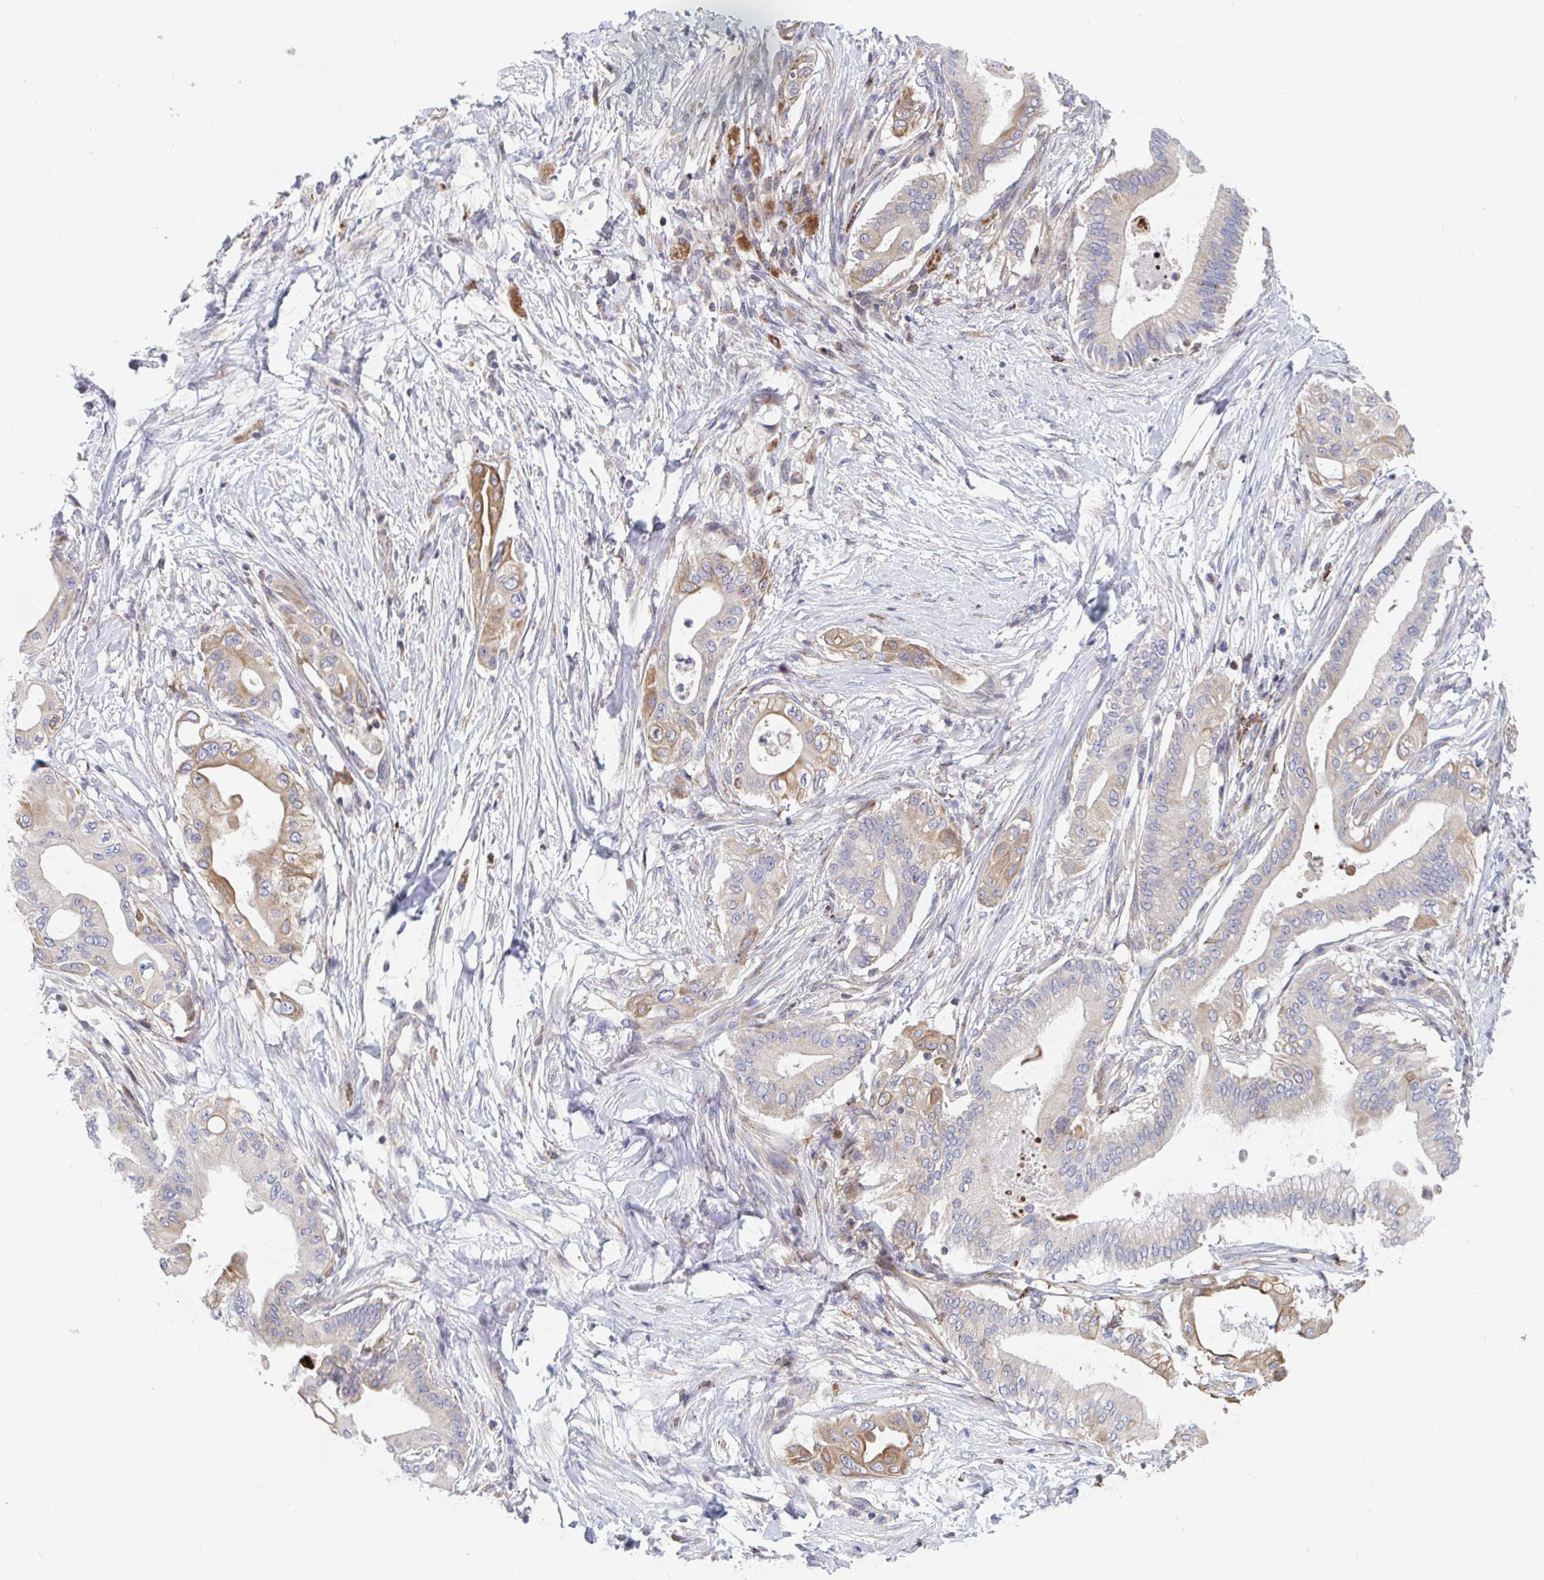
{"staining": {"intensity": "moderate", "quantity": "25%-75%", "location": "cytoplasmic/membranous"}, "tissue": "pancreatic cancer", "cell_type": "Tumor cells", "image_type": "cancer", "snomed": [{"axis": "morphology", "description": "Adenocarcinoma, NOS"}, {"axis": "topography", "description": "Pancreas"}], "caption": "An IHC histopathology image of neoplastic tissue is shown. Protein staining in brown labels moderate cytoplasmic/membranous positivity in pancreatic adenocarcinoma within tumor cells.", "gene": "FRMD3", "patient": {"sex": "male", "age": 68}}